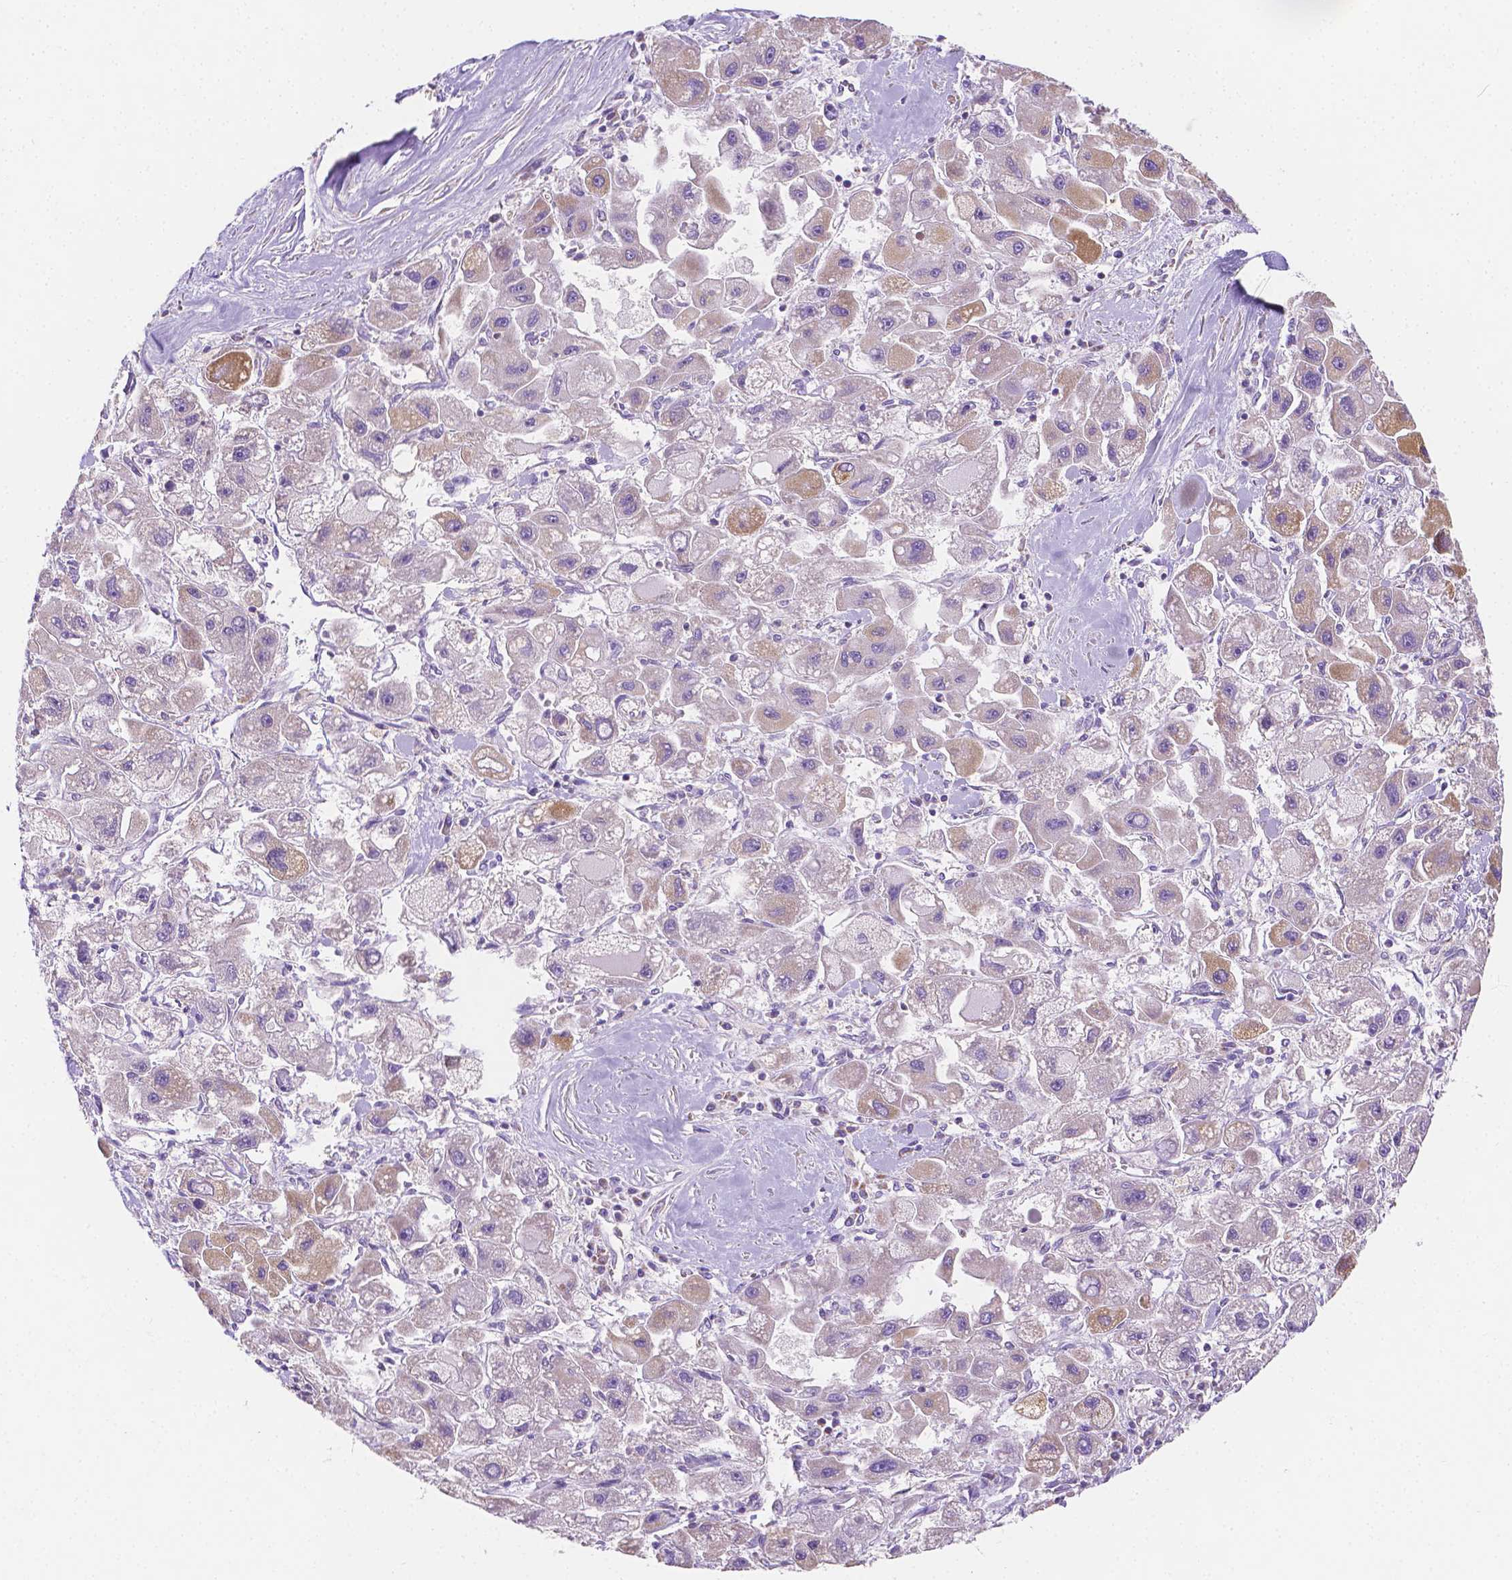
{"staining": {"intensity": "moderate", "quantity": "<25%", "location": "cytoplasmic/membranous"}, "tissue": "liver cancer", "cell_type": "Tumor cells", "image_type": "cancer", "snomed": [{"axis": "morphology", "description": "Carcinoma, Hepatocellular, NOS"}, {"axis": "topography", "description": "Liver"}], "caption": "Hepatocellular carcinoma (liver) tissue reveals moderate cytoplasmic/membranous expression in approximately <25% of tumor cells, visualized by immunohistochemistry.", "gene": "SGTB", "patient": {"sex": "male", "age": 24}}